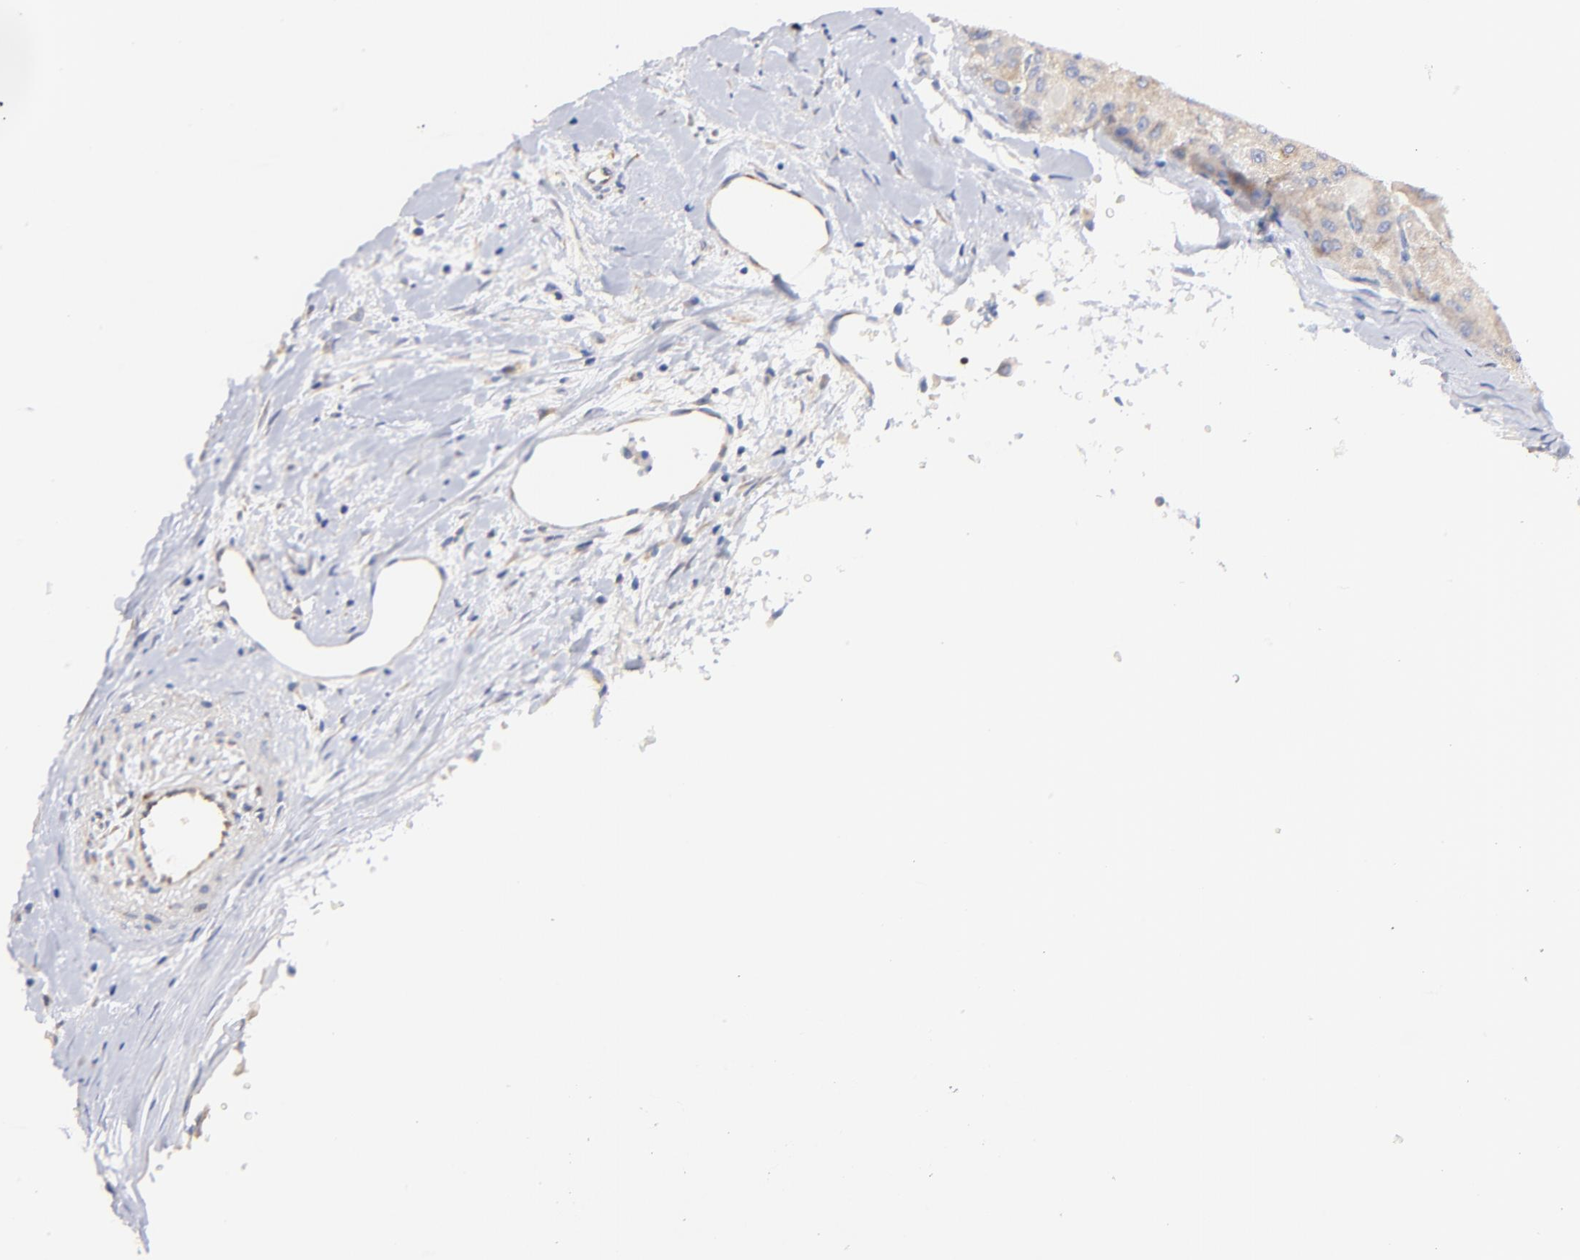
{"staining": {"intensity": "weak", "quantity": "25%-75%", "location": "cytoplasmic/membranous"}, "tissue": "liver cancer", "cell_type": "Tumor cells", "image_type": "cancer", "snomed": [{"axis": "morphology", "description": "Carcinoma, Hepatocellular, NOS"}, {"axis": "topography", "description": "Liver"}], "caption": "High-power microscopy captured an immunohistochemistry (IHC) image of liver cancer, revealing weak cytoplasmic/membranous expression in approximately 25%-75% of tumor cells.", "gene": "HS3ST1", "patient": {"sex": "male", "age": 80}}